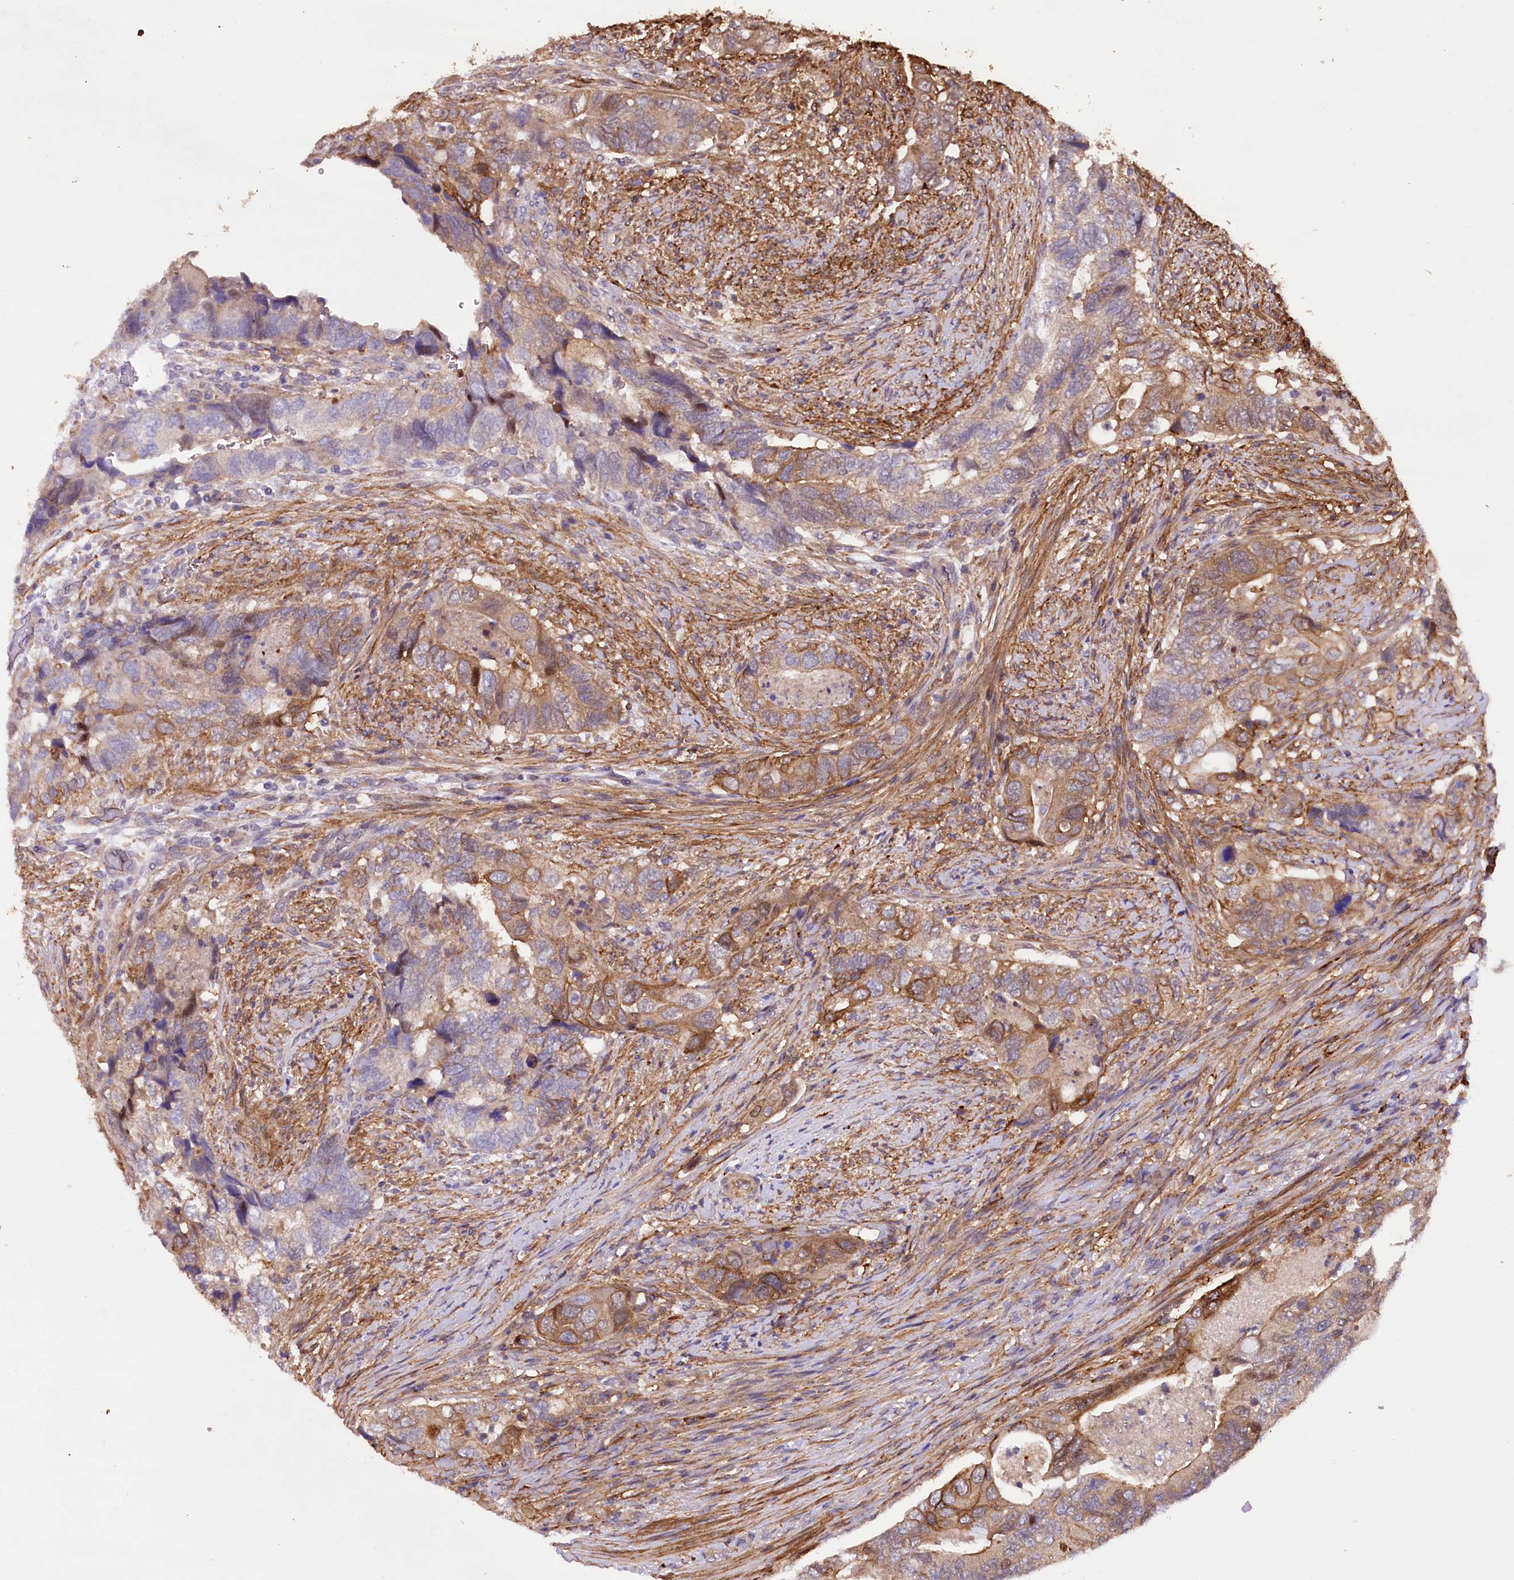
{"staining": {"intensity": "moderate", "quantity": "25%-75%", "location": "cytoplasmic/membranous"}, "tissue": "colorectal cancer", "cell_type": "Tumor cells", "image_type": "cancer", "snomed": [{"axis": "morphology", "description": "Adenocarcinoma, NOS"}, {"axis": "topography", "description": "Rectum"}], "caption": "DAB immunohistochemical staining of human colorectal cancer (adenocarcinoma) exhibits moderate cytoplasmic/membranous protein positivity in approximately 25%-75% of tumor cells. Using DAB (brown) and hematoxylin (blue) stains, captured at high magnification using brightfield microscopy.", "gene": "DPP3", "patient": {"sex": "male", "age": 63}}